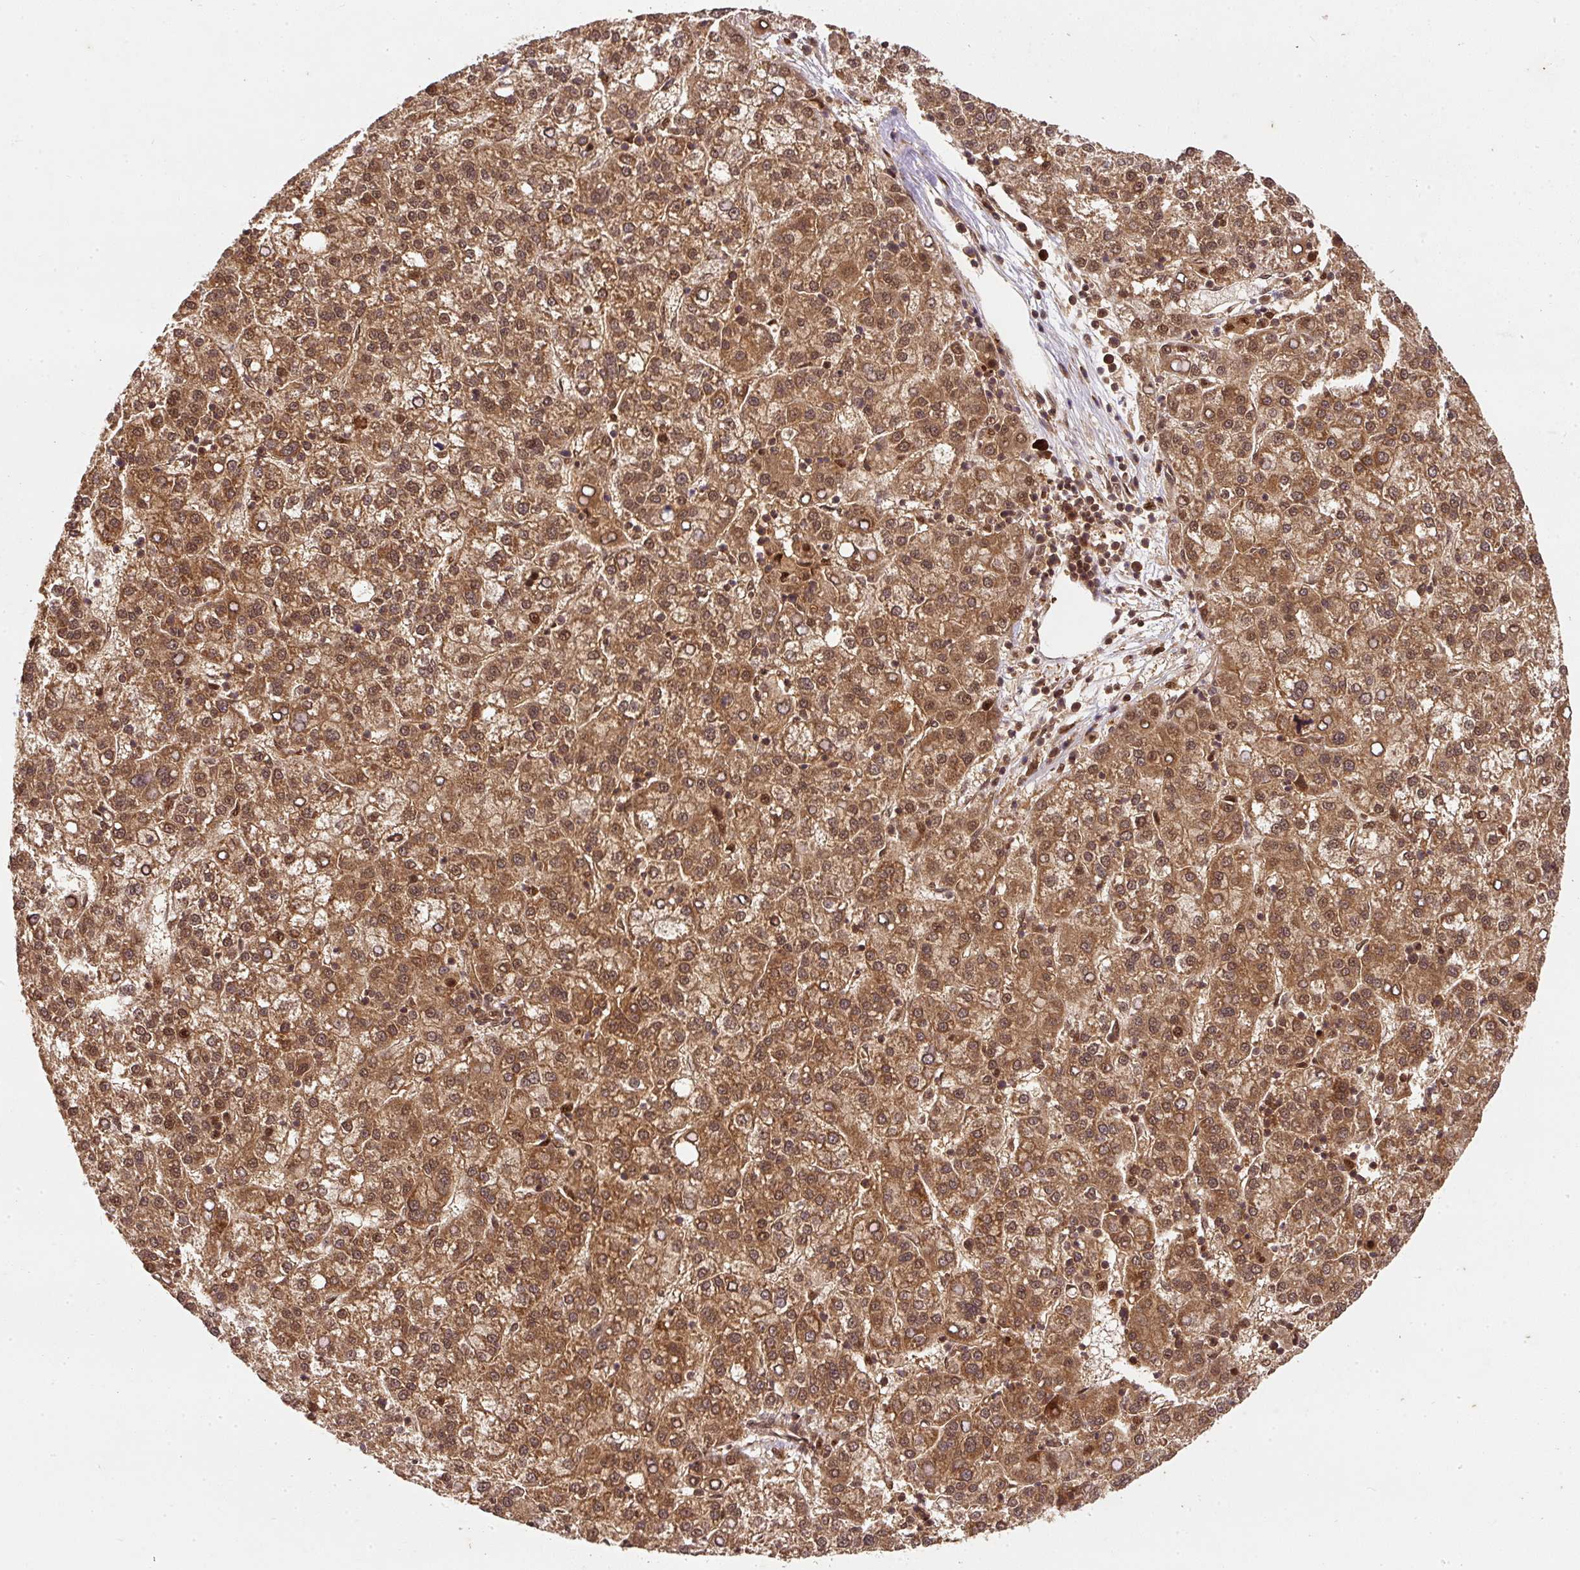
{"staining": {"intensity": "moderate", "quantity": ">75%", "location": "cytoplasmic/membranous,nuclear"}, "tissue": "liver cancer", "cell_type": "Tumor cells", "image_type": "cancer", "snomed": [{"axis": "morphology", "description": "Carcinoma, Hepatocellular, NOS"}, {"axis": "topography", "description": "Liver"}], "caption": "DAB (3,3'-diaminobenzidine) immunohistochemical staining of liver cancer displays moderate cytoplasmic/membranous and nuclear protein staining in about >75% of tumor cells.", "gene": "PSMD1", "patient": {"sex": "female", "age": 58}}